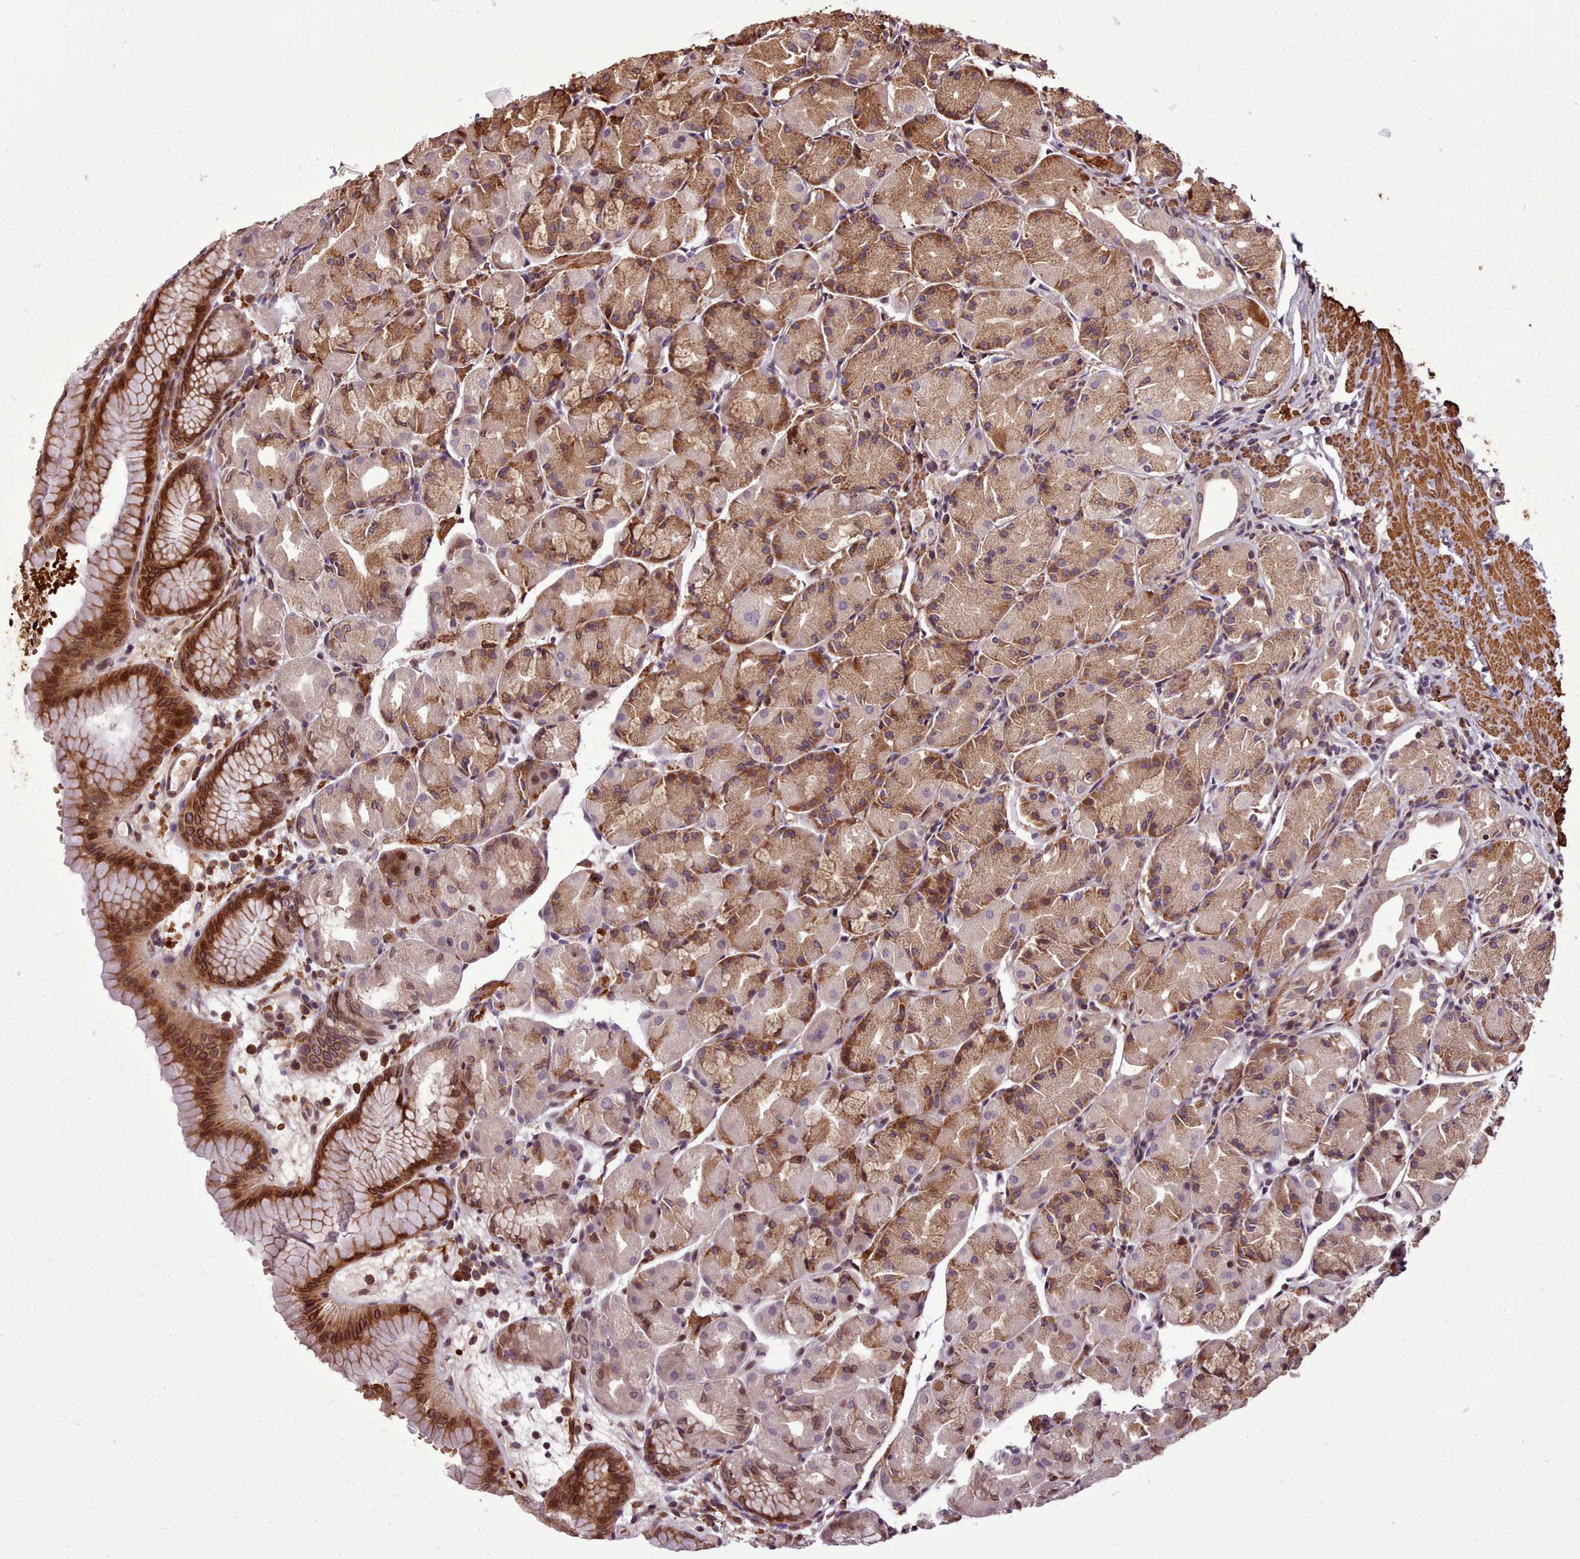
{"staining": {"intensity": "strong", "quantity": "25%-75%", "location": "cytoplasmic/membranous,nuclear"}, "tissue": "stomach", "cell_type": "Glandular cells", "image_type": "normal", "snomed": [{"axis": "morphology", "description": "Normal tissue, NOS"}, {"axis": "topography", "description": "Stomach, upper"}], "caption": "Strong cytoplasmic/membranous,nuclear staining is seen in about 25%-75% of glandular cells in normal stomach.", "gene": "CABP1", "patient": {"sex": "male", "age": 47}}